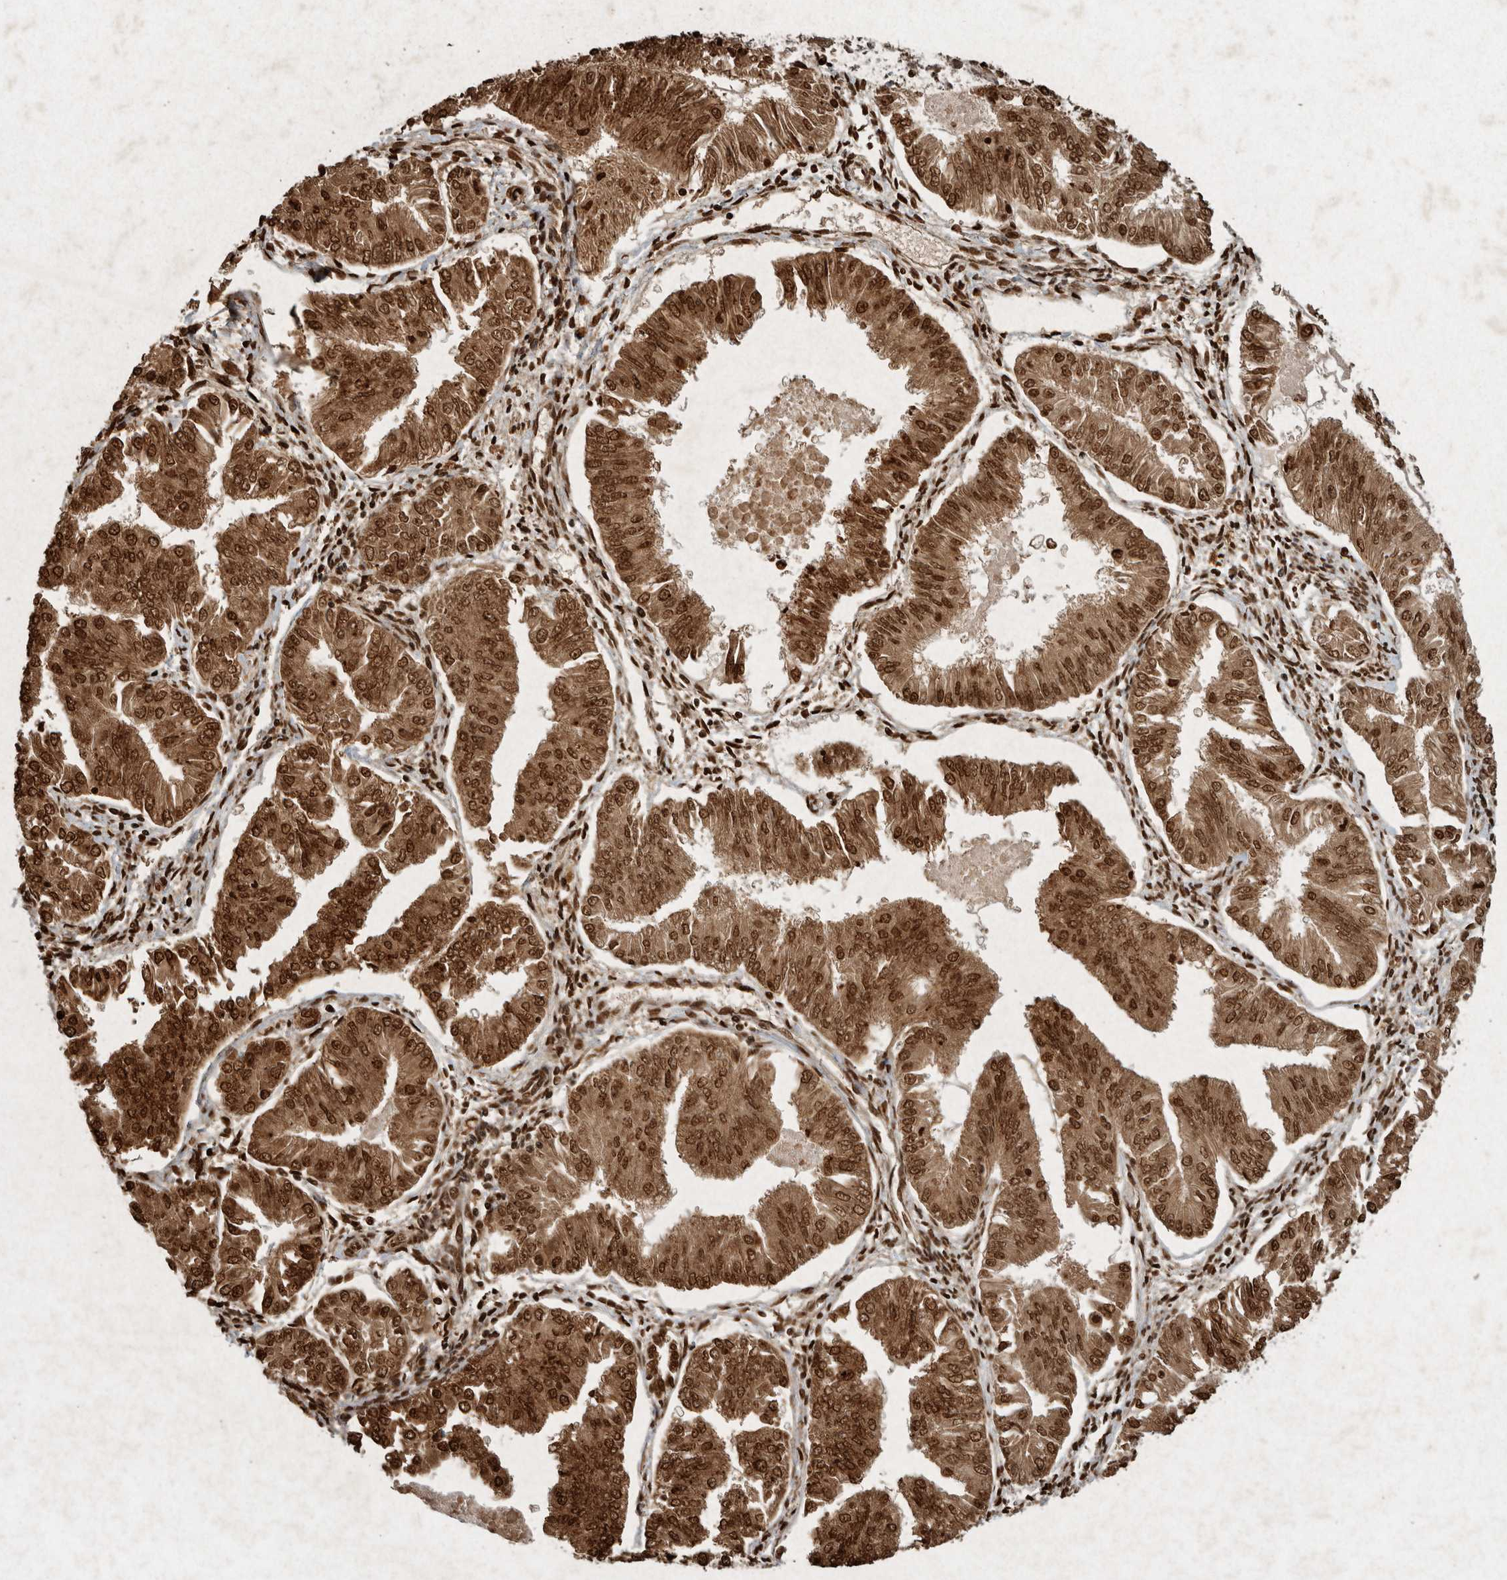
{"staining": {"intensity": "strong", "quantity": ">75%", "location": "cytoplasmic/membranous,nuclear"}, "tissue": "endometrial cancer", "cell_type": "Tumor cells", "image_type": "cancer", "snomed": [{"axis": "morphology", "description": "Adenocarcinoma, NOS"}, {"axis": "topography", "description": "Endometrium"}], "caption": "About >75% of tumor cells in endometrial cancer exhibit strong cytoplasmic/membranous and nuclear protein expression as visualized by brown immunohistochemical staining.", "gene": "ADGRL3", "patient": {"sex": "female", "age": 53}}